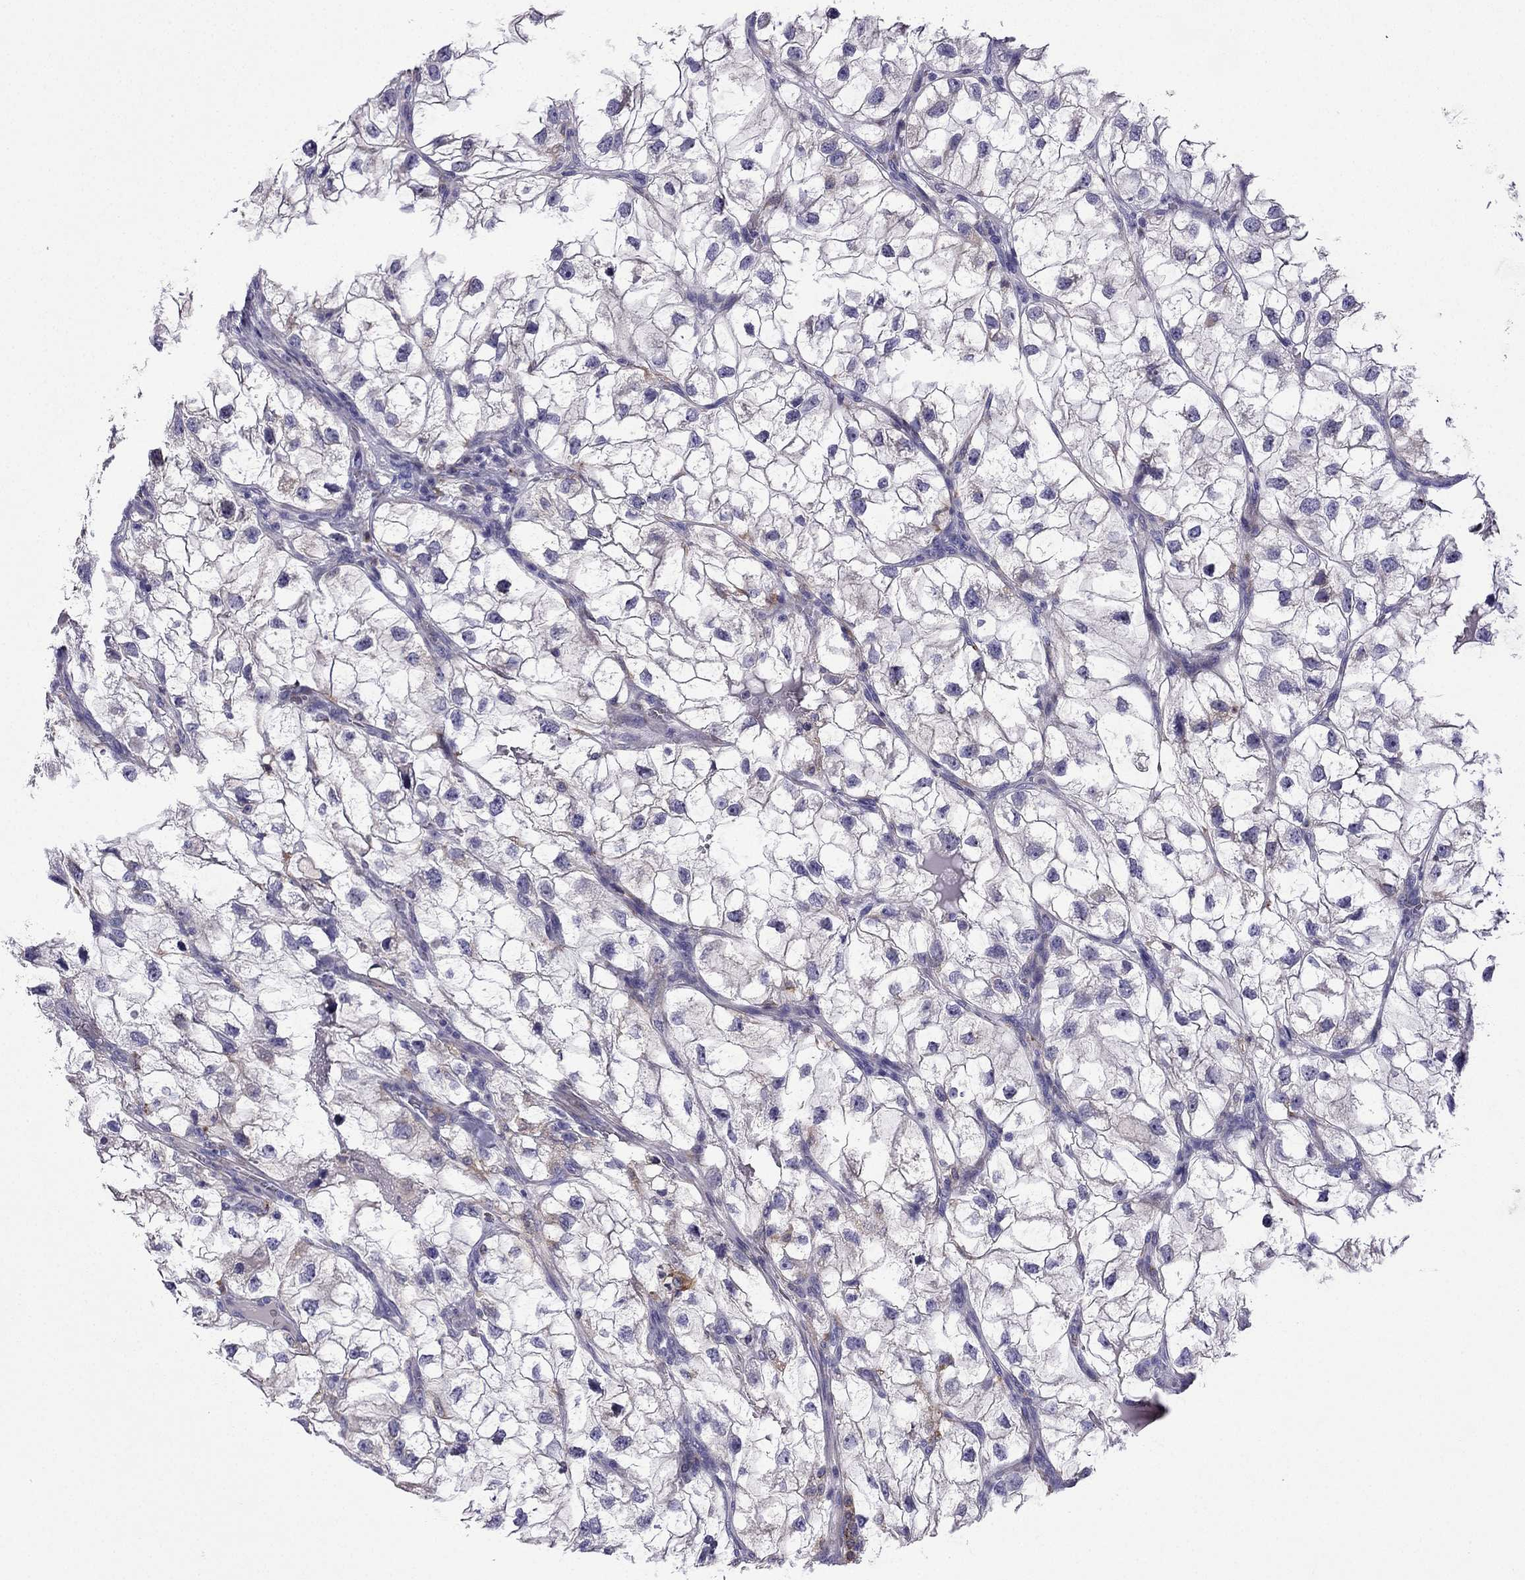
{"staining": {"intensity": "weak", "quantity": "25%-75%", "location": "cytoplasmic/membranous"}, "tissue": "renal cancer", "cell_type": "Tumor cells", "image_type": "cancer", "snomed": [{"axis": "morphology", "description": "Adenocarcinoma, NOS"}, {"axis": "topography", "description": "Kidney"}], "caption": "A low amount of weak cytoplasmic/membranous positivity is seen in about 25%-75% of tumor cells in renal cancer tissue. (brown staining indicates protein expression, while blue staining denotes nuclei).", "gene": "TSSK4", "patient": {"sex": "male", "age": 59}}